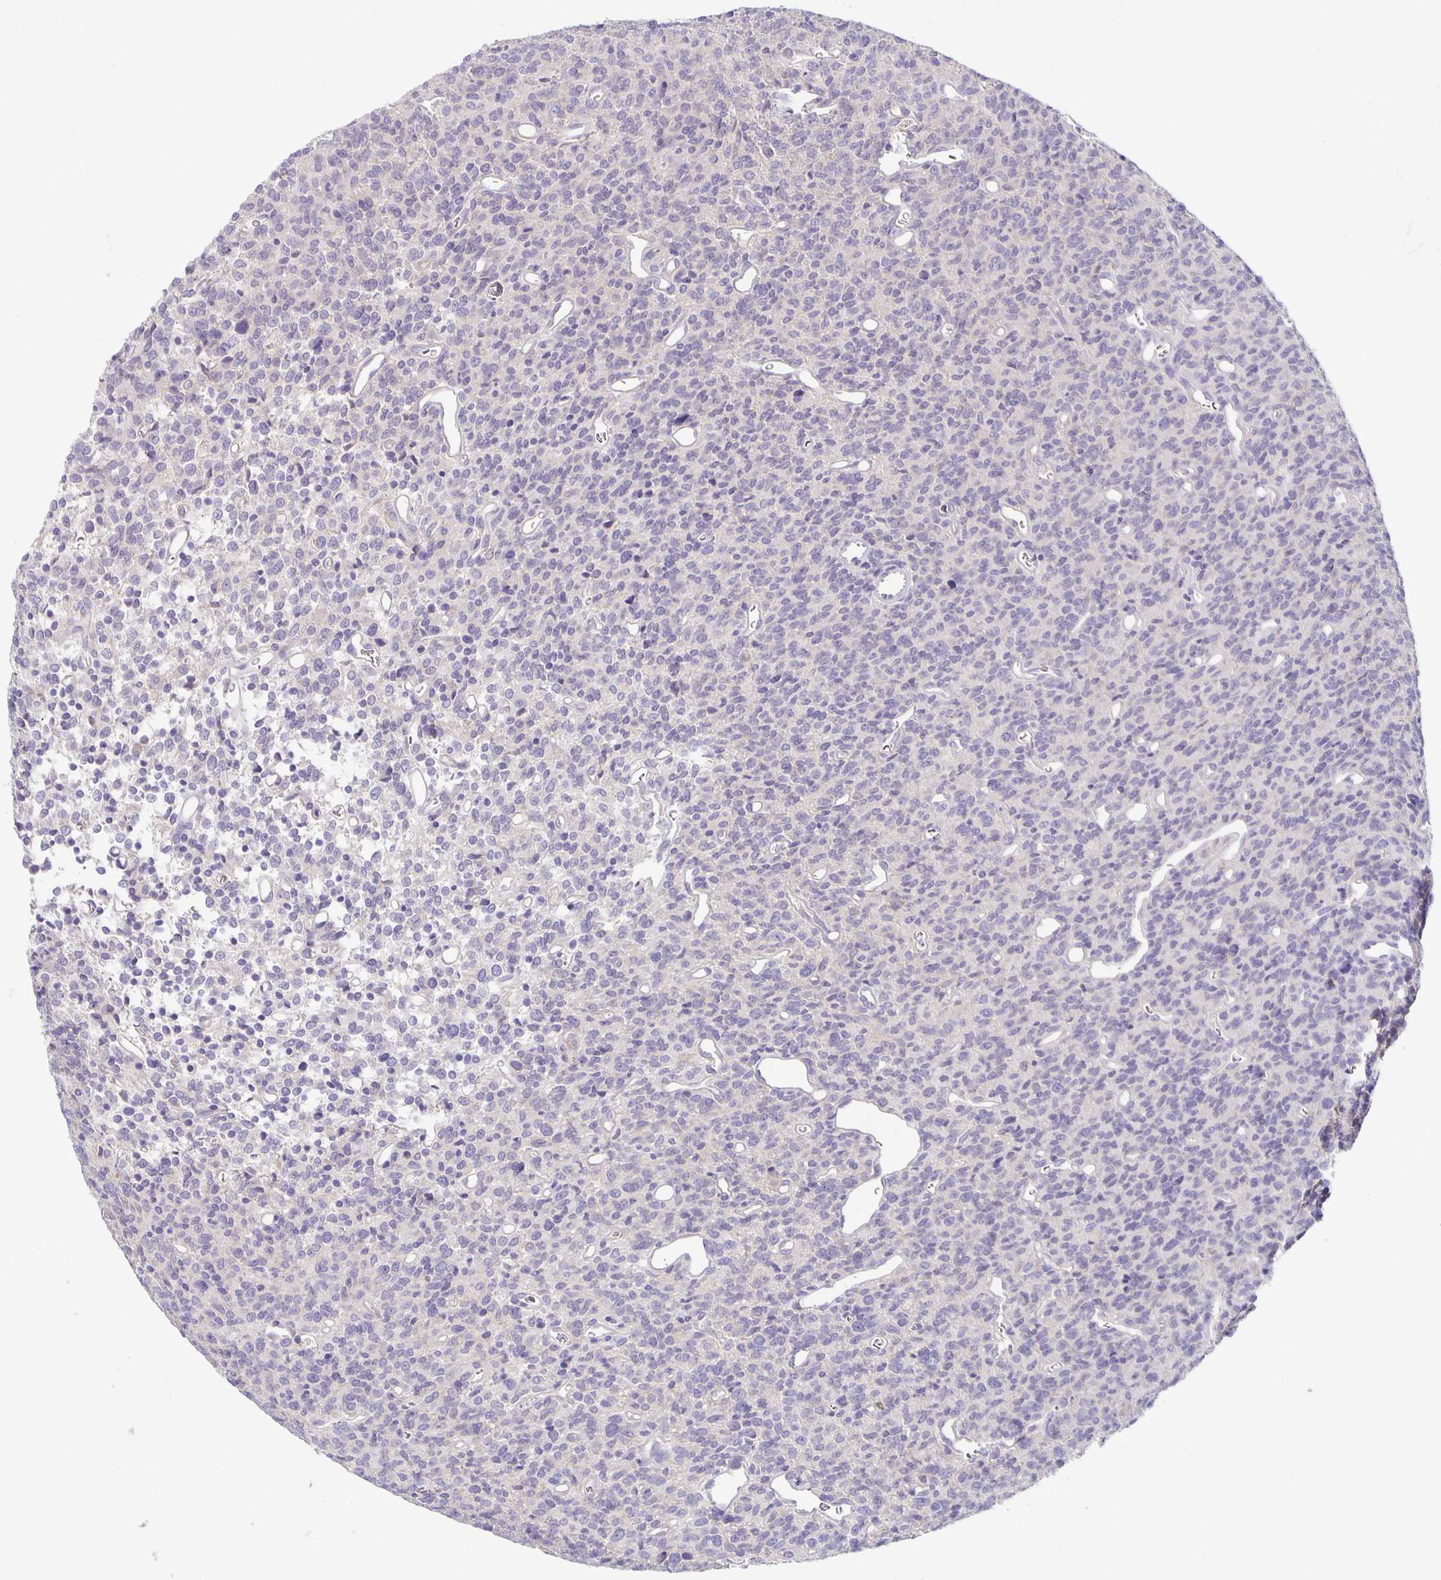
{"staining": {"intensity": "negative", "quantity": "none", "location": "none"}, "tissue": "glioma", "cell_type": "Tumor cells", "image_type": "cancer", "snomed": [{"axis": "morphology", "description": "Glioma, malignant, High grade"}, {"axis": "topography", "description": "Brain"}], "caption": "Tumor cells show no significant protein staining in high-grade glioma (malignant).", "gene": "PTPN3", "patient": {"sex": "male", "age": 76}}